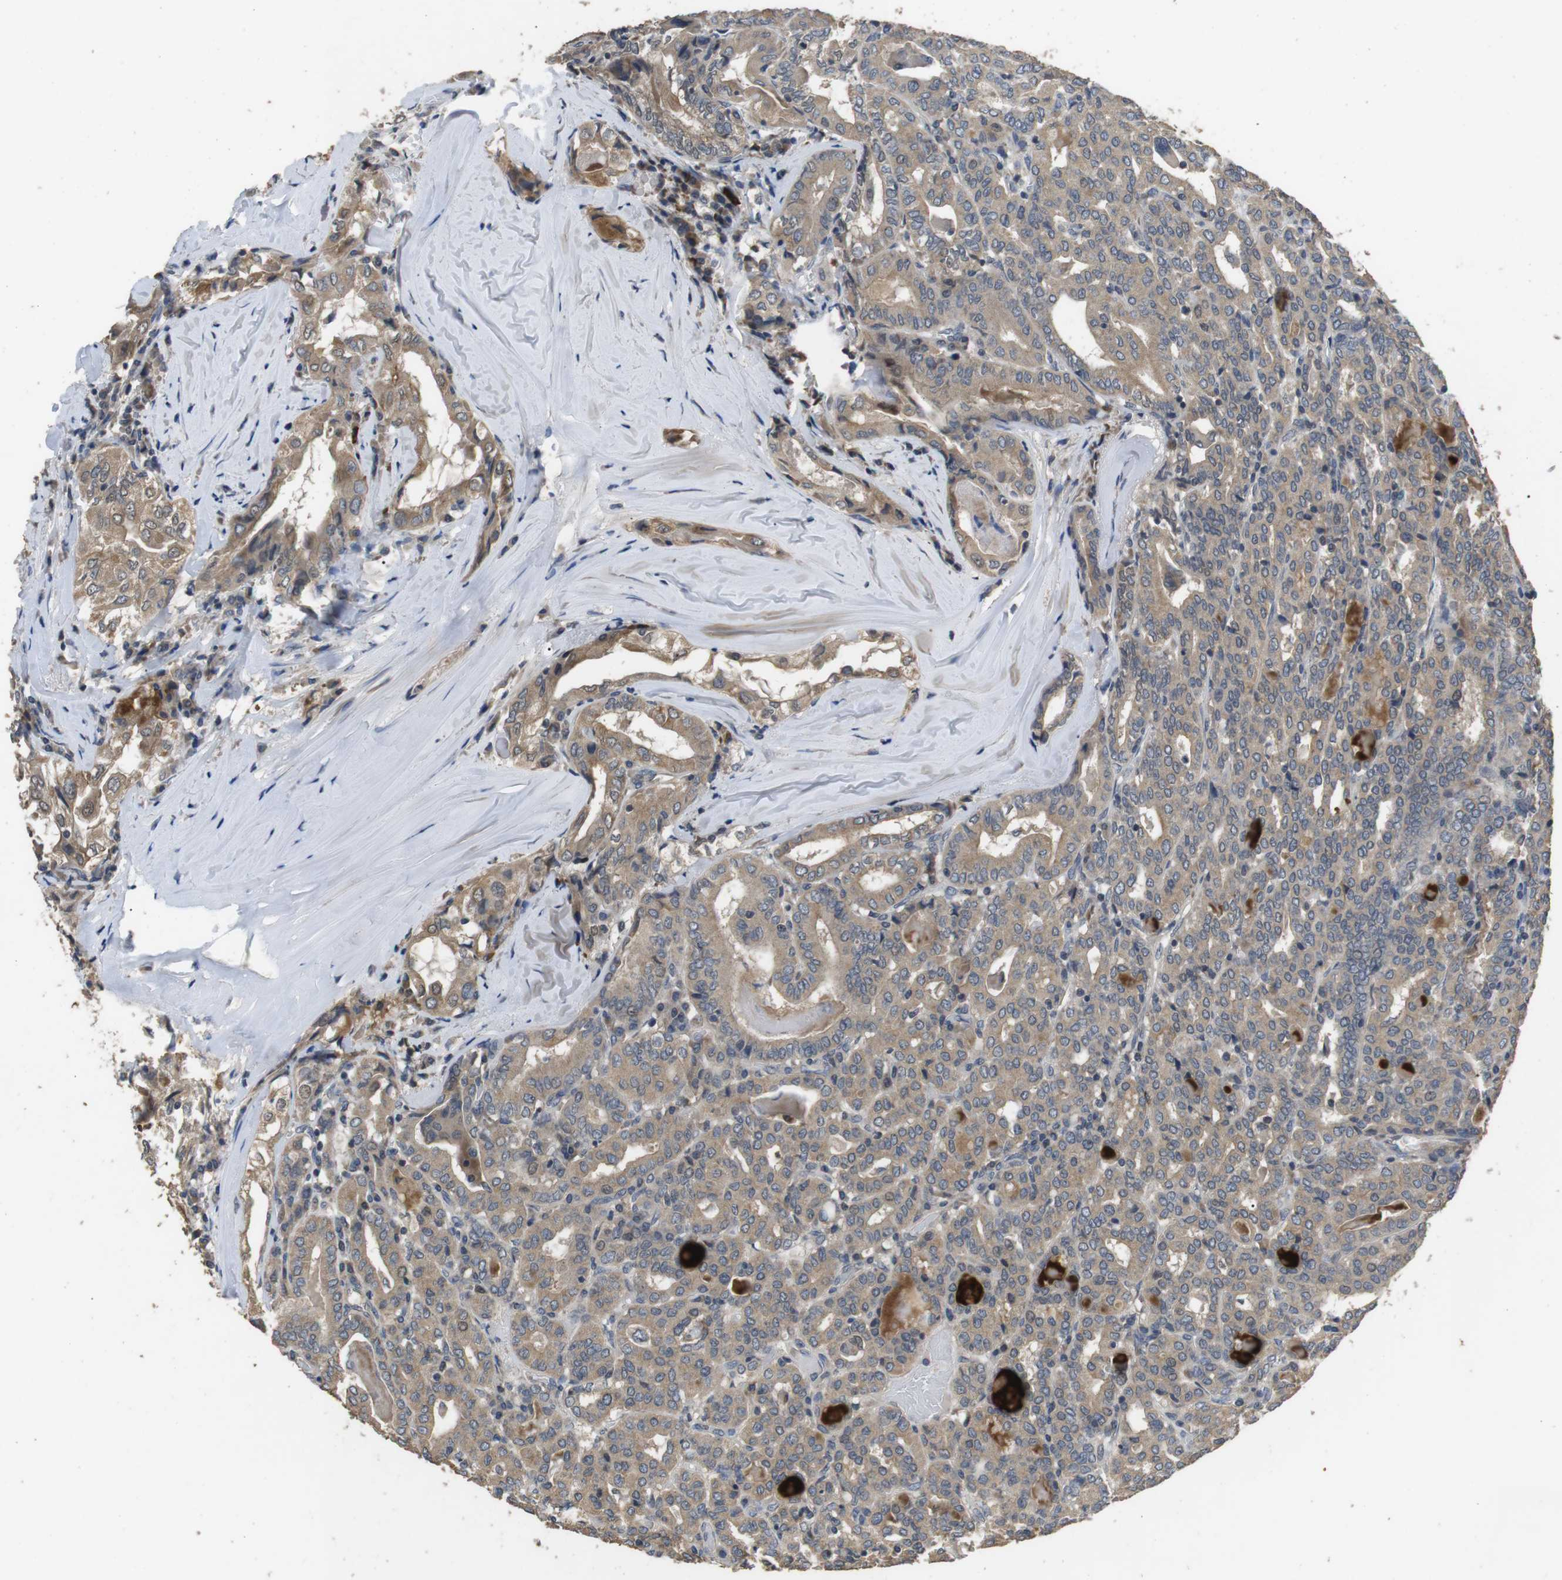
{"staining": {"intensity": "weak", "quantity": ">75%", "location": "cytoplasmic/membranous"}, "tissue": "thyroid cancer", "cell_type": "Tumor cells", "image_type": "cancer", "snomed": [{"axis": "morphology", "description": "Papillary adenocarcinoma, NOS"}, {"axis": "topography", "description": "Thyroid gland"}], "caption": "IHC micrograph of human thyroid cancer stained for a protein (brown), which reveals low levels of weak cytoplasmic/membranous expression in about >75% of tumor cells.", "gene": "ADGRL3", "patient": {"sex": "female", "age": 42}}